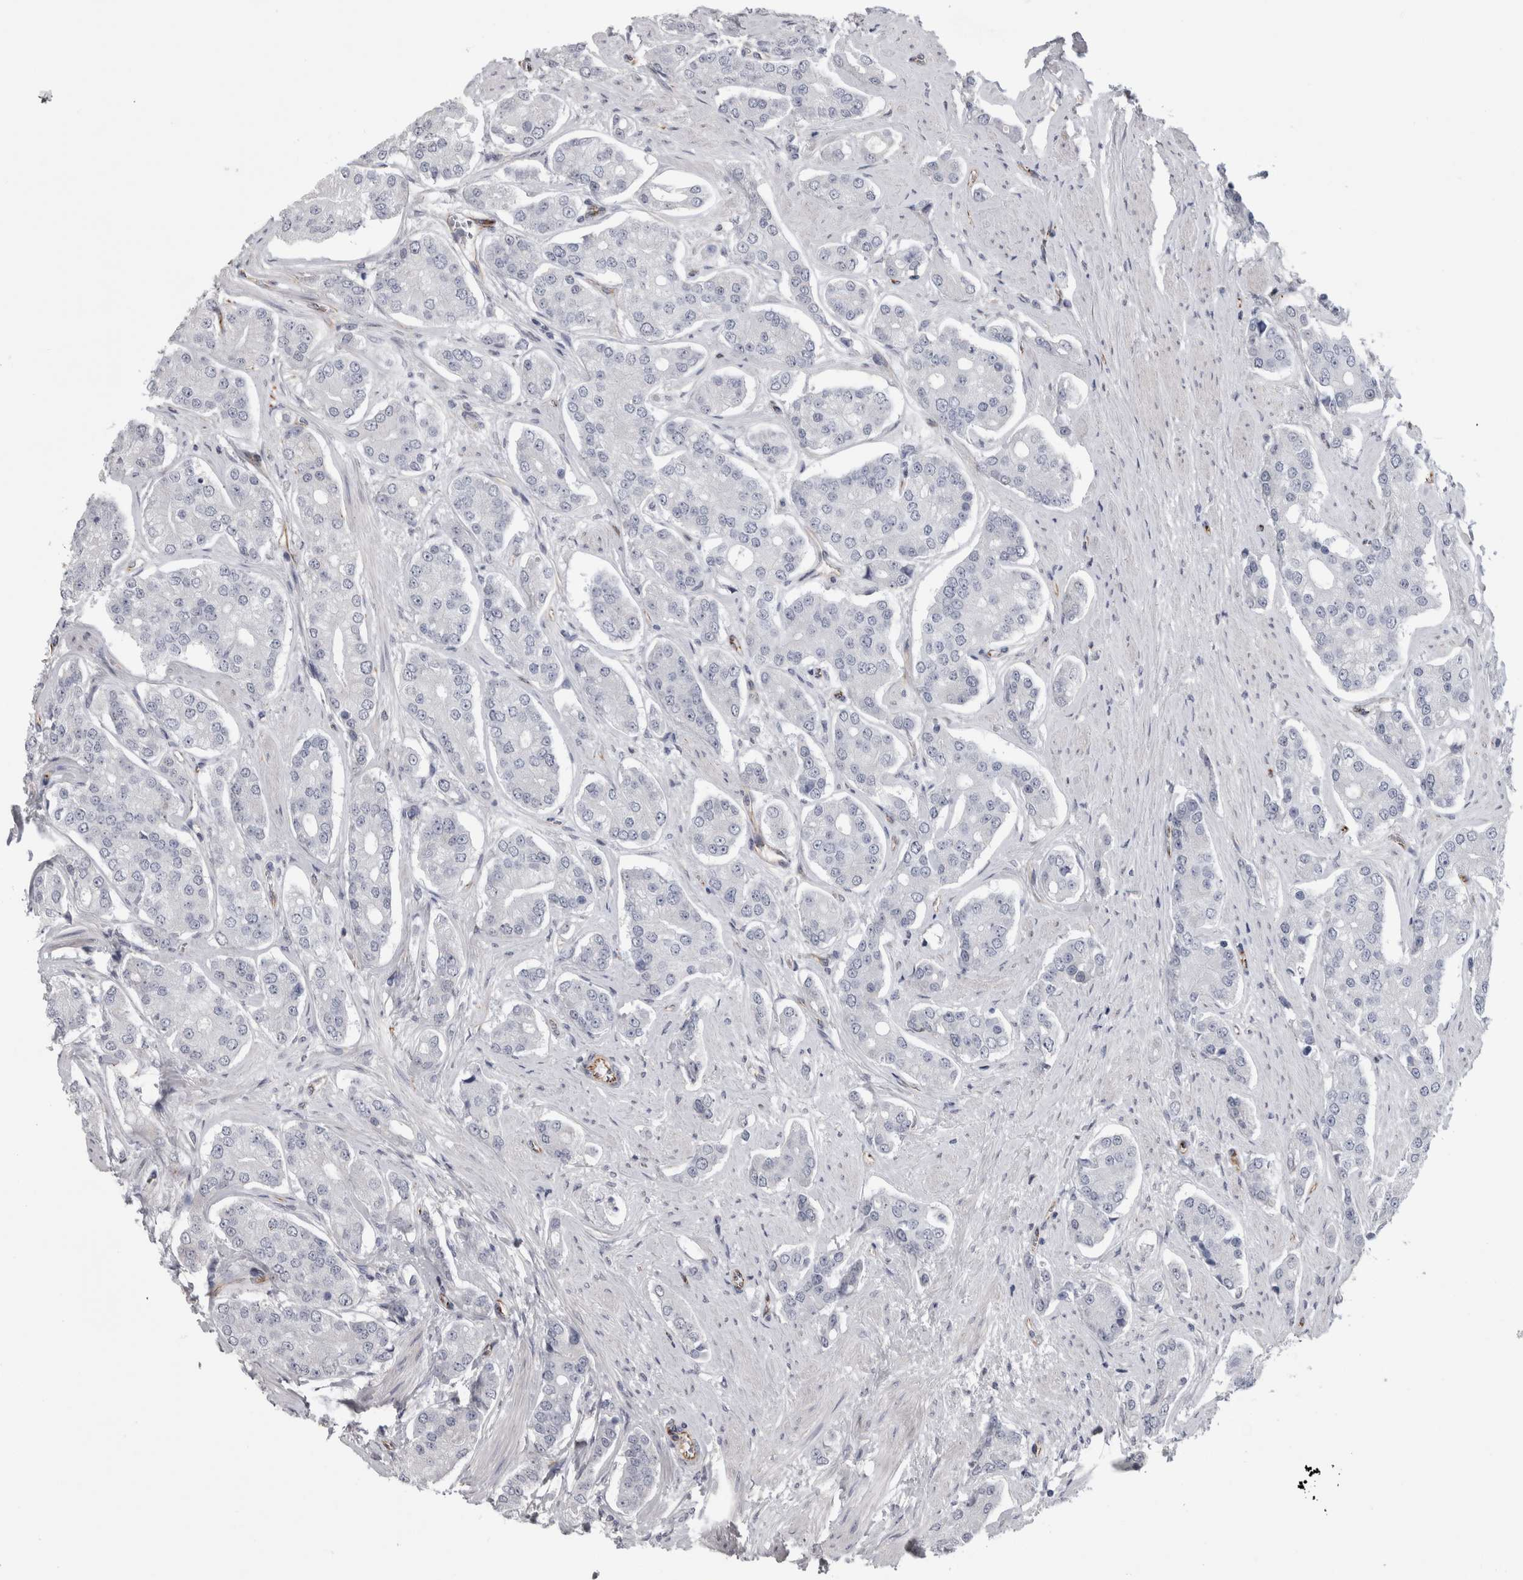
{"staining": {"intensity": "negative", "quantity": "none", "location": "none"}, "tissue": "prostate cancer", "cell_type": "Tumor cells", "image_type": "cancer", "snomed": [{"axis": "morphology", "description": "Adenocarcinoma, High grade"}, {"axis": "topography", "description": "Prostate"}], "caption": "Image shows no protein expression in tumor cells of prostate high-grade adenocarcinoma tissue.", "gene": "ACOT7", "patient": {"sex": "male", "age": 71}}